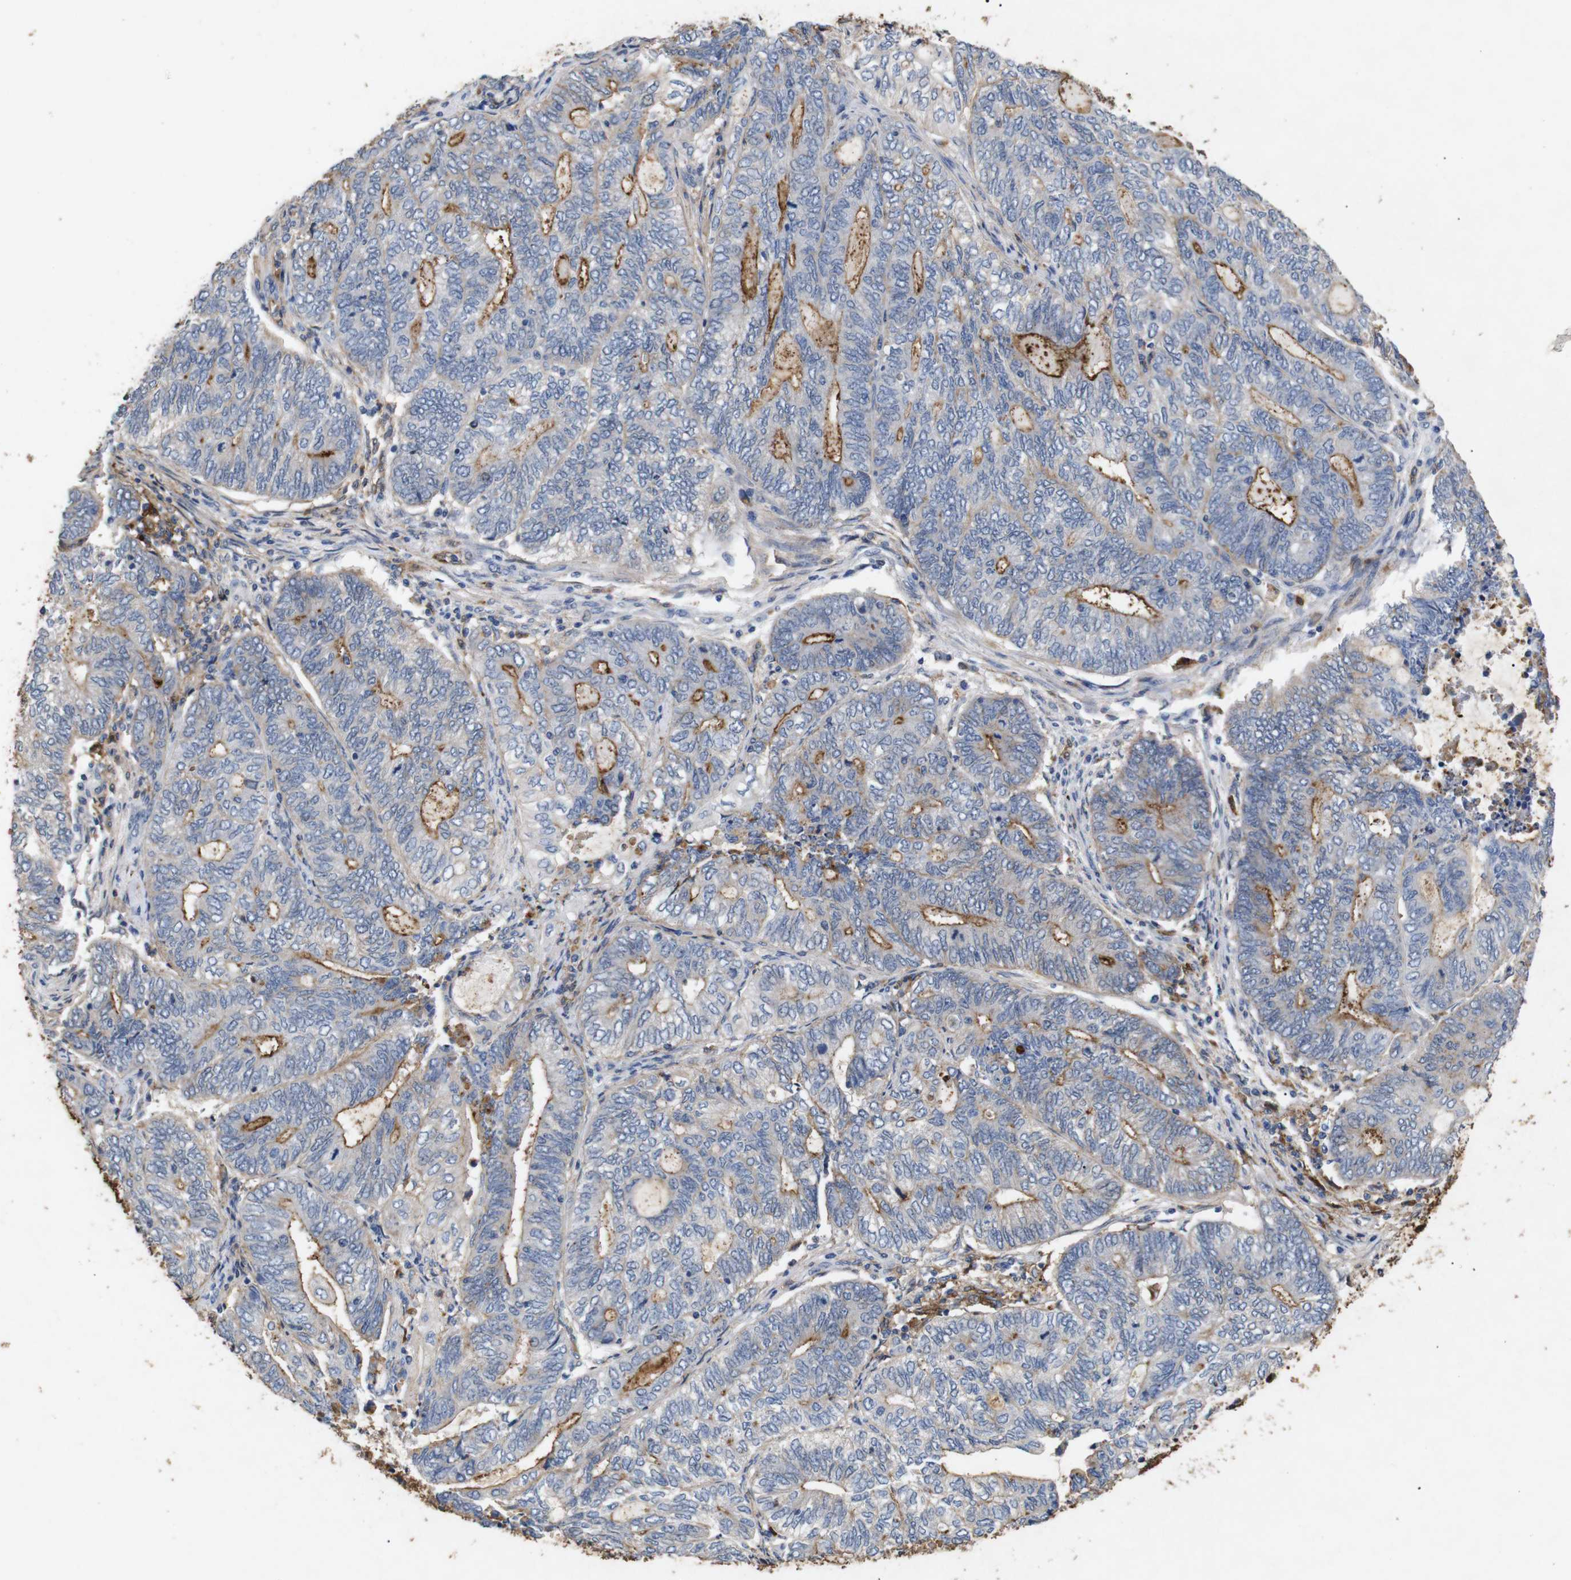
{"staining": {"intensity": "strong", "quantity": "<25%", "location": "cytoplasmic/membranous"}, "tissue": "endometrial cancer", "cell_type": "Tumor cells", "image_type": "cancer", "snomed": [{"axis": "morphology", "description": "Adenocarcinoma, NOS"}, {"axis": "topography", "description": "Uterus"}, {"axis": "topography", "description": "Endometrium"}], "caption": "Brown immunohistochemical staining in human adenocarcinoma (endometrial) shows strong cytoplasmic/membranous staining in approximately <25% of tumor cells.", "gene": "SDCBP", "patient": {"sex": "female", "age": 70}}